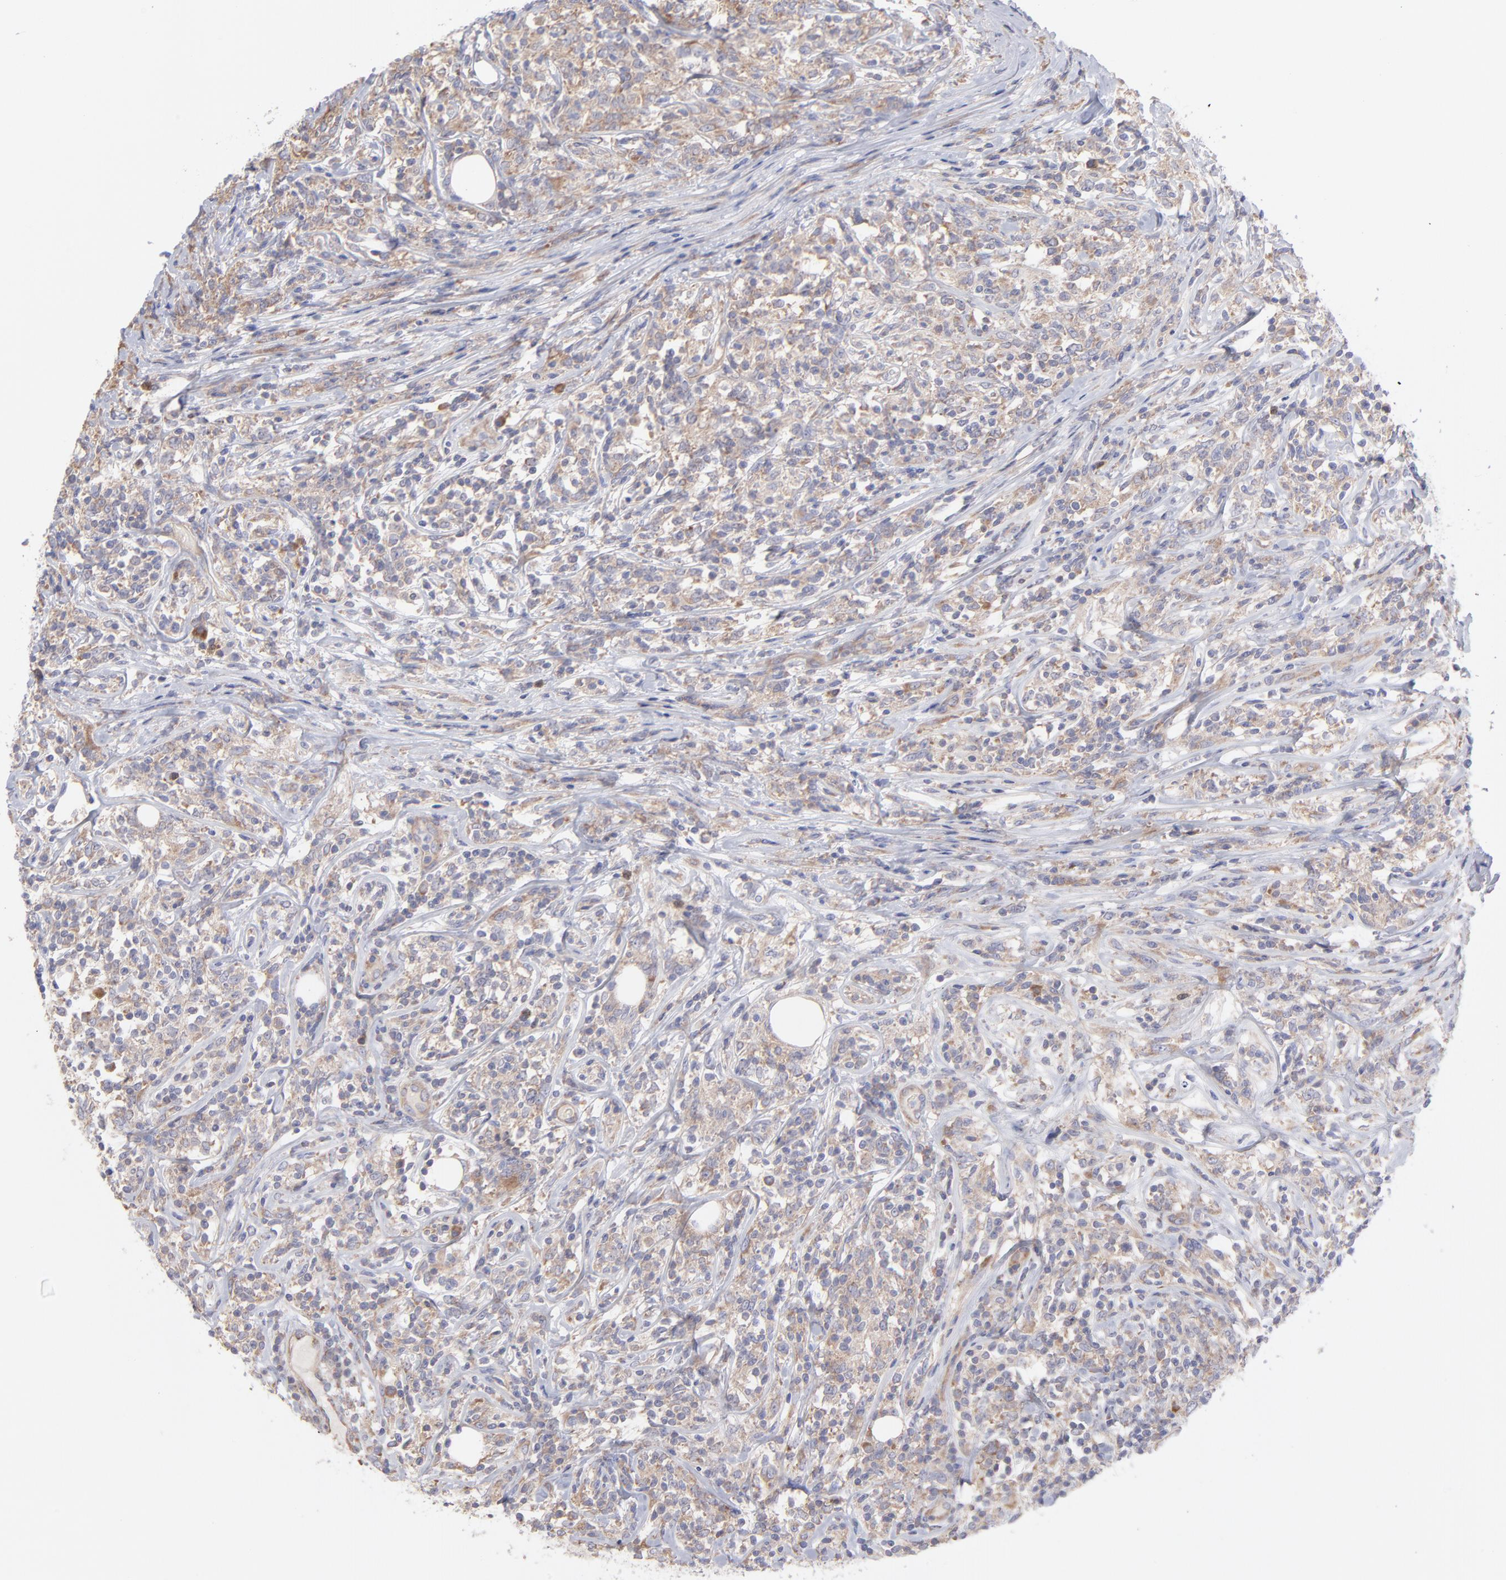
{"staining": {"intensity": "negative", "quantity": "none", "location": "none"}, "tissue": "lymphoma", "cell_type": "Tumor cells", "image_type": "cancer", "snomed": [{"axis": "morphology", "description": "Malignant lymphoma, non-Hodgkin's type, High grade"}, {"axis": "topography", "description": "Lymph node"}], "caption": "Human malignant lymphoma, non-Hodgkin's type (high-grade) stained for a protein using immunohistochemistry (IHC) reveals no positivity in tumor cells.", "gene": "RPLP0", "patient": {"sex": "female", "age": 84}}